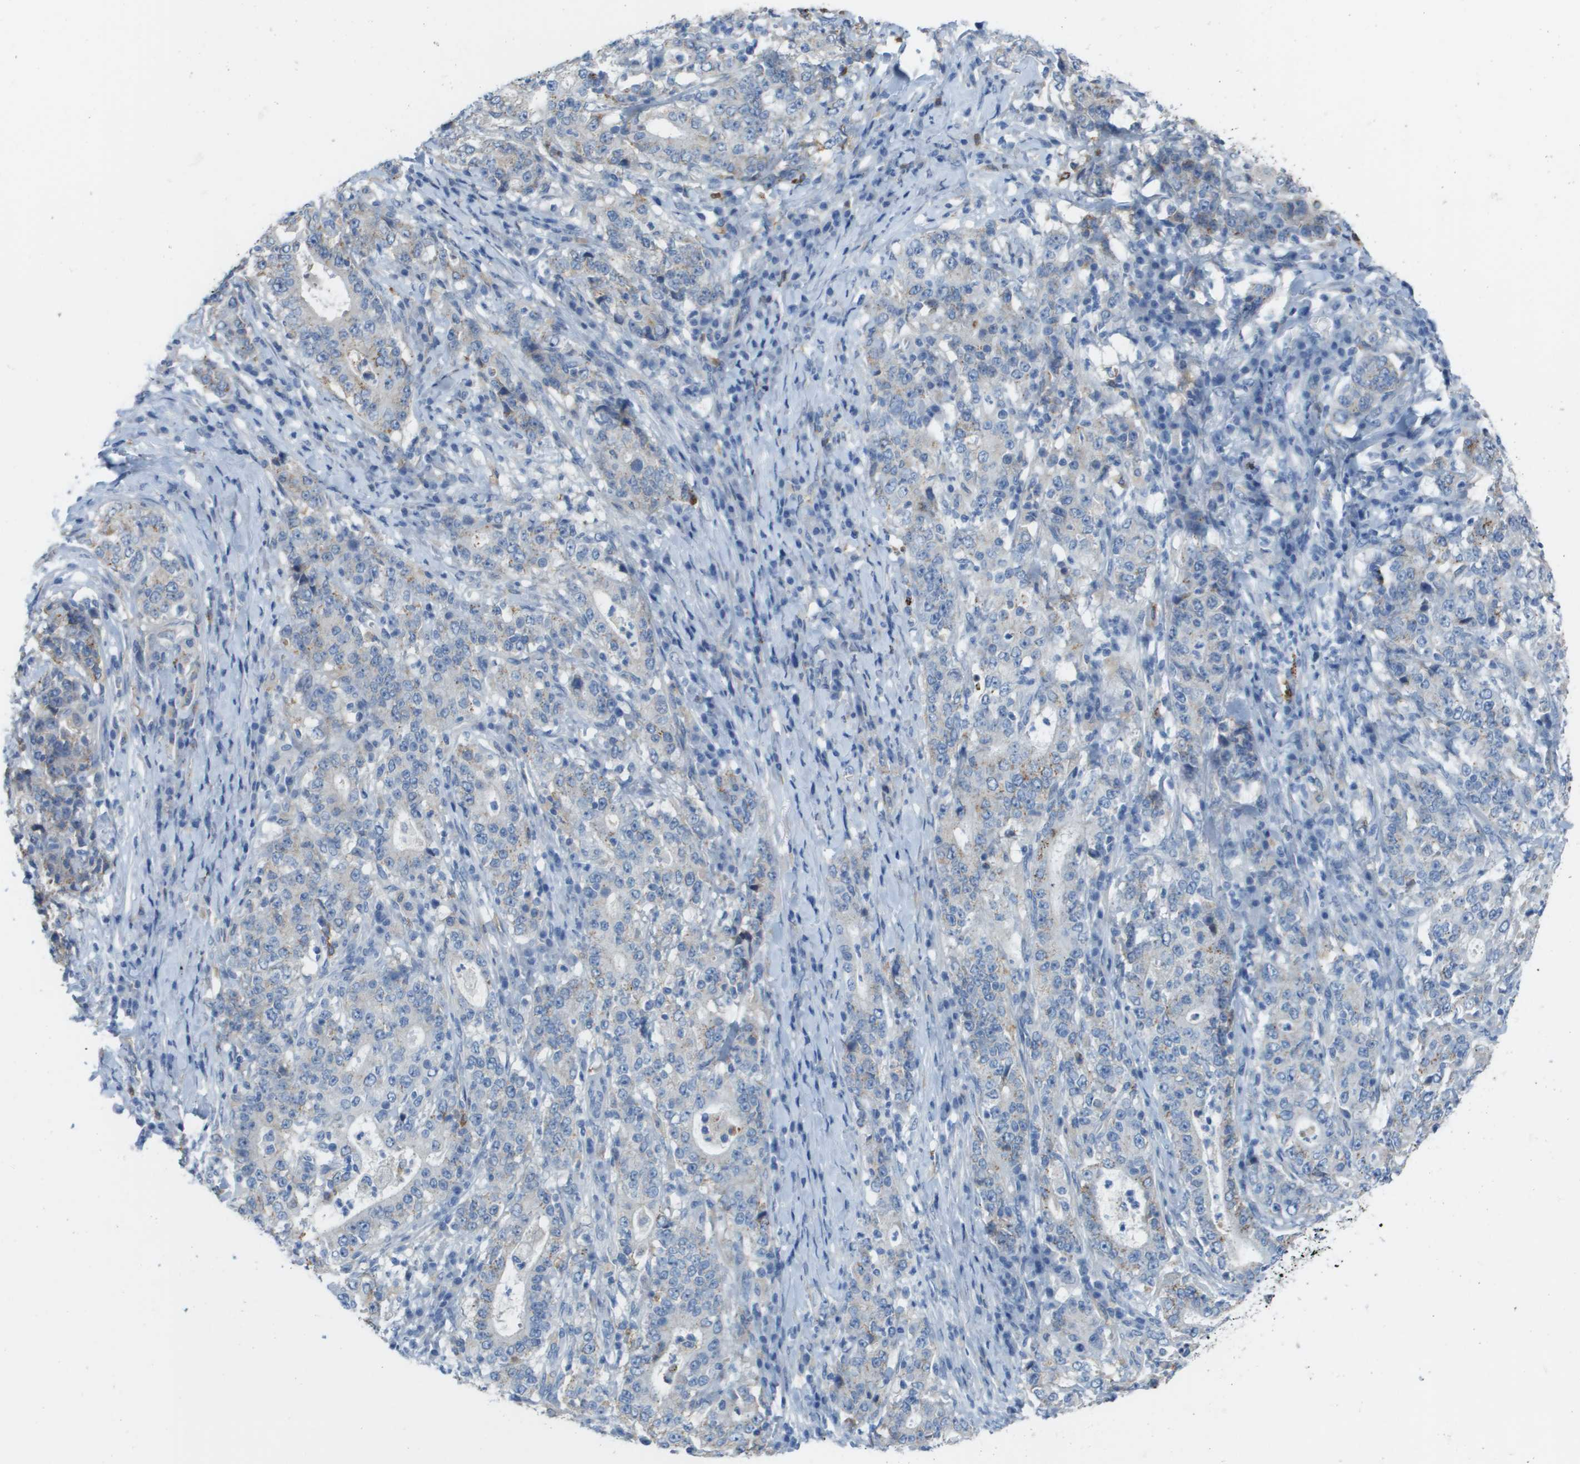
{"staining": {"intensity": "negative", "quantity": "none", "location": "none"}, "tissue": "stomach cancer", "cell_type": "Tumor cells", "image_type": "cancer", "snomed": [{"axis": "morphology", "description": "Normal tissue, NOS"}, {"axis": "morphology", "description": "Adenocarcinoma, NOS"}, {"axis": "topography", "description": "Stomach, upper"}, {"axis": "topography", "description": "Stomach"}], "caption": "High power microscopy micrograph of an immunohistochemistry photomicrograph of stomach cancer, revealing no significant expression in tumor cells.", "gene": "ZBTB43", "patient": {"sex": "male", "age": 59}}